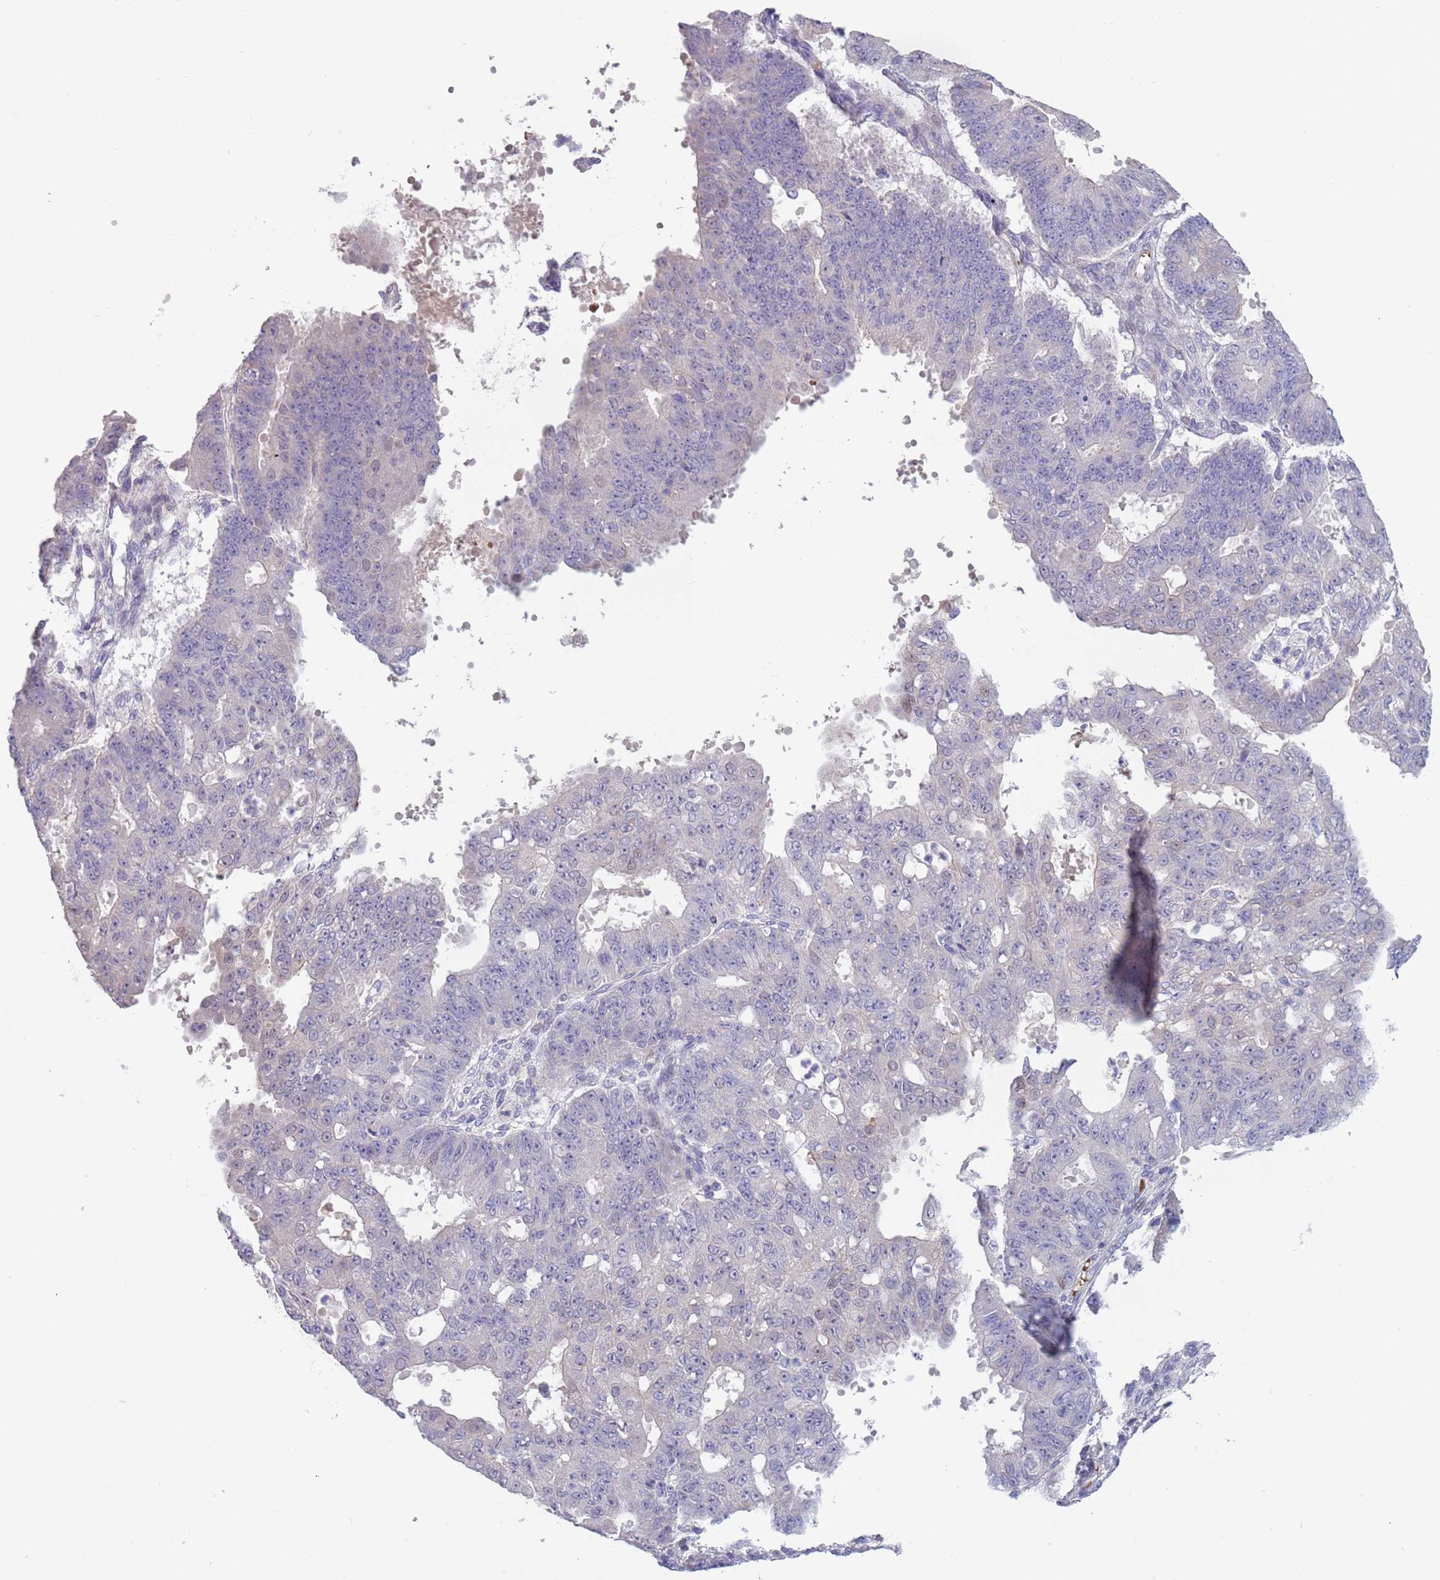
{"staining": {"intensity": "negative", "quantity": "none", "location": "none"}, "tissue": "ovarian cancer", "cell_type": "Tumor cells", "image_type": "cancer", "snomed": [{"axis": "morphology", "description": "Carcinoma, endometroid"}, {"axis": "topography", "description": "Appendix"}, {"axis": "topography", "description": "Ovary"}], "caption": "DAB (3,3'-diaminobenzidine) immunohistochemical staining of ovarian endometroid carcinoma reveals no significant positivity in tumor cells.", "gene": "ZNF14", "patient": {"sex": "female", "age": 42}}